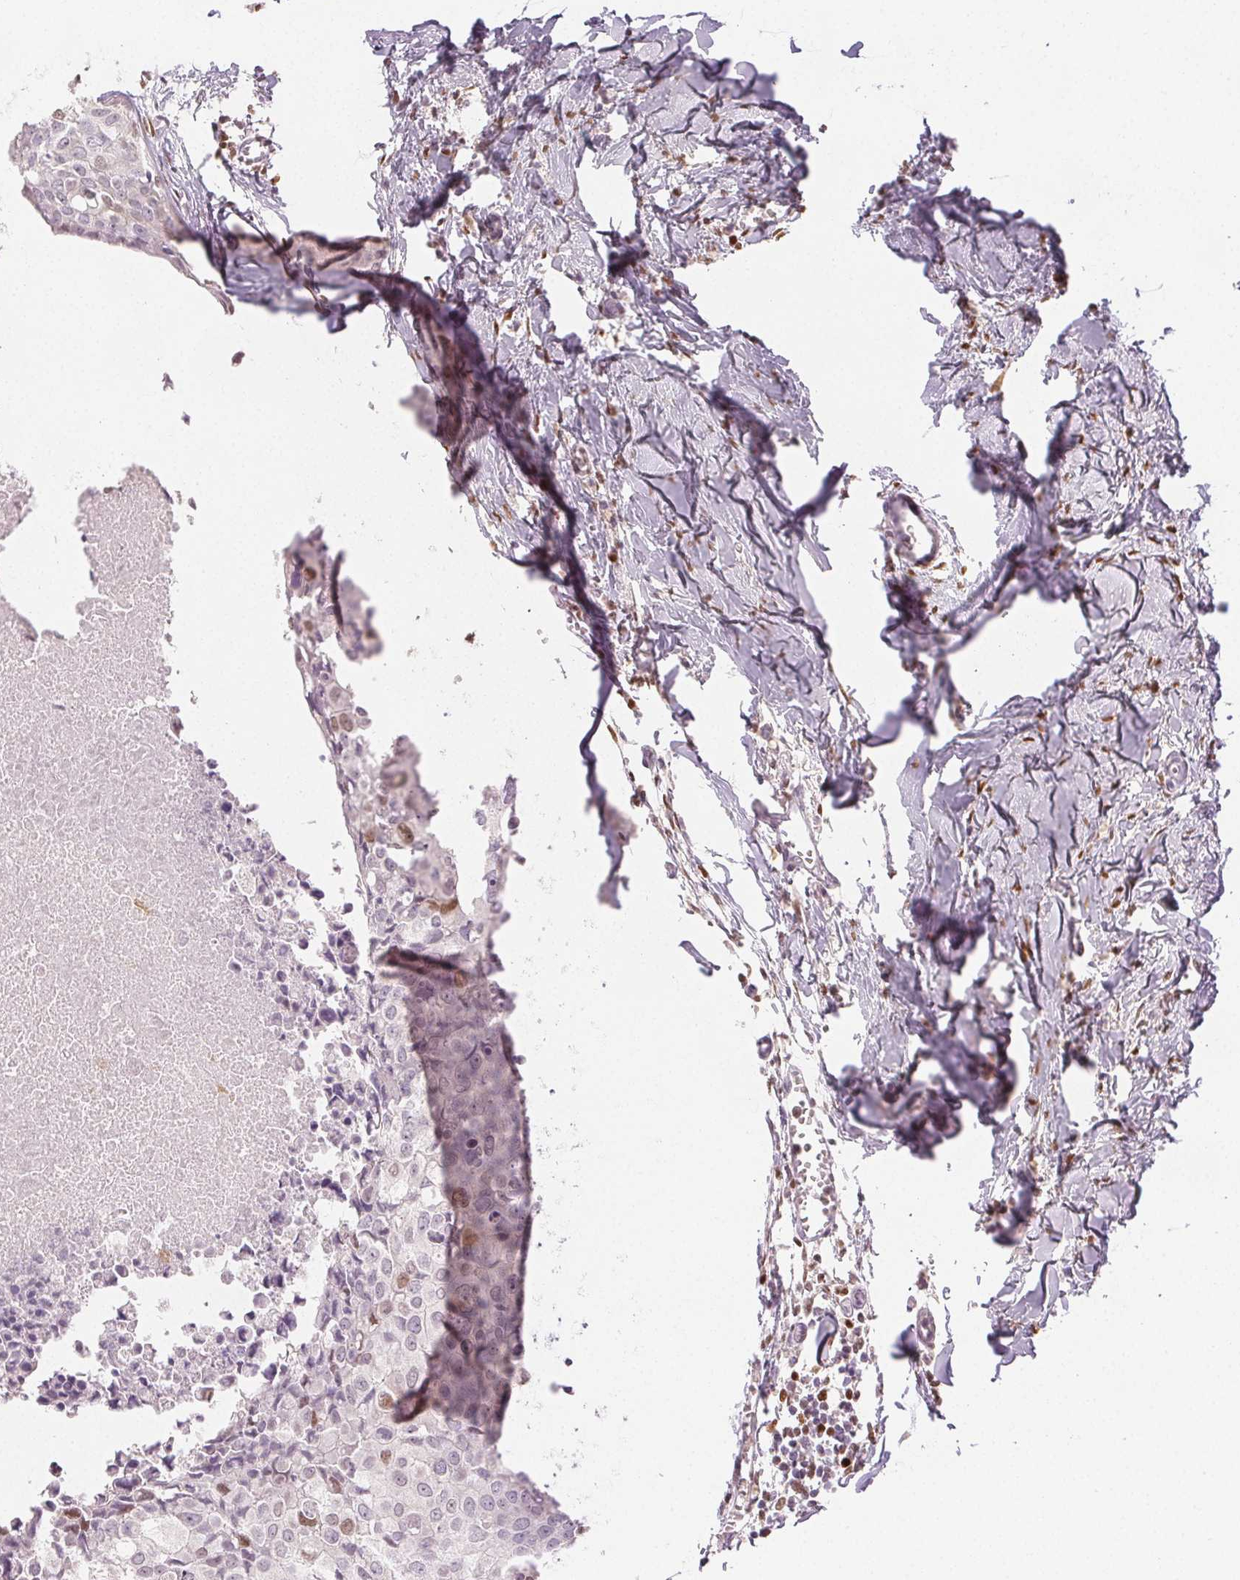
{"staining": {"intensity": "moderate", "quantity": "<25%", "location": "cytoplasmic/membranous,nuclear"}, "tissue": "breast cancer", "cell_type": "Tumor cells", "image_type": "cancer", "snomed": [{"axis": "morphology", "description": "Duct carcinoma"}, {"axis": "topography", "description": "Breast"}], "caption": "Immunohistochemical staining of human breast cancer demonstrates low levels of moderate cytoplasmic/membranous and nuclear positivity in about <25% of tumor cells.", "gene": "RUNX2", "patient": {"sex": "female", "age": 38}}